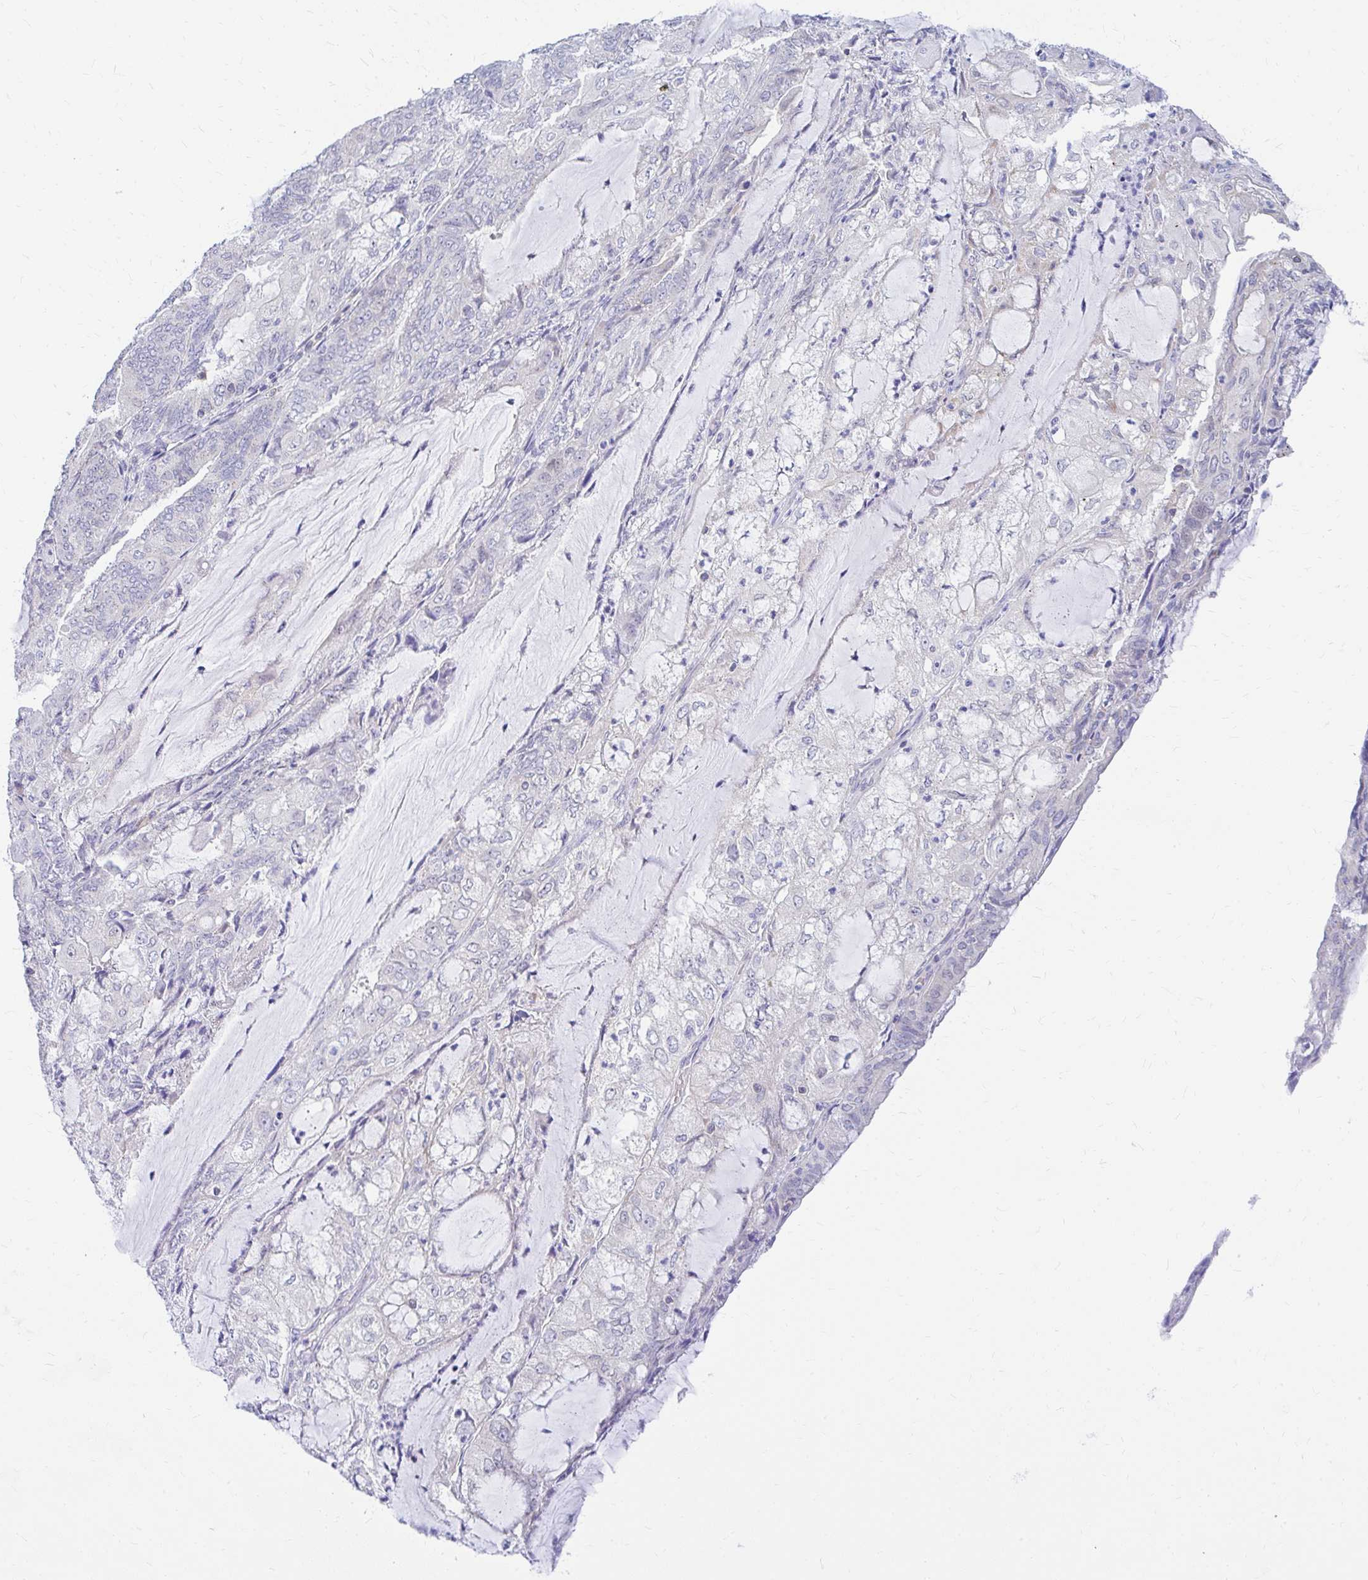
{"staining": {"intensity": "negative", "quantity": "none", "location": "none"}, "tissue": "endometrial cancer", "cell_type": "Tumor cells", "image_type": "cancer", "snomed": [{"axis": "morphology", "description": "Adenocarcinoma, NOS"}, {"axis": "topography", "description": "Endometrium"}], "caption": "Tumor cells show no significant protein expression in endometrial adenocarcinoma.", "gene": "RADIL", "patient": {"sex": "female", "age": 81}}